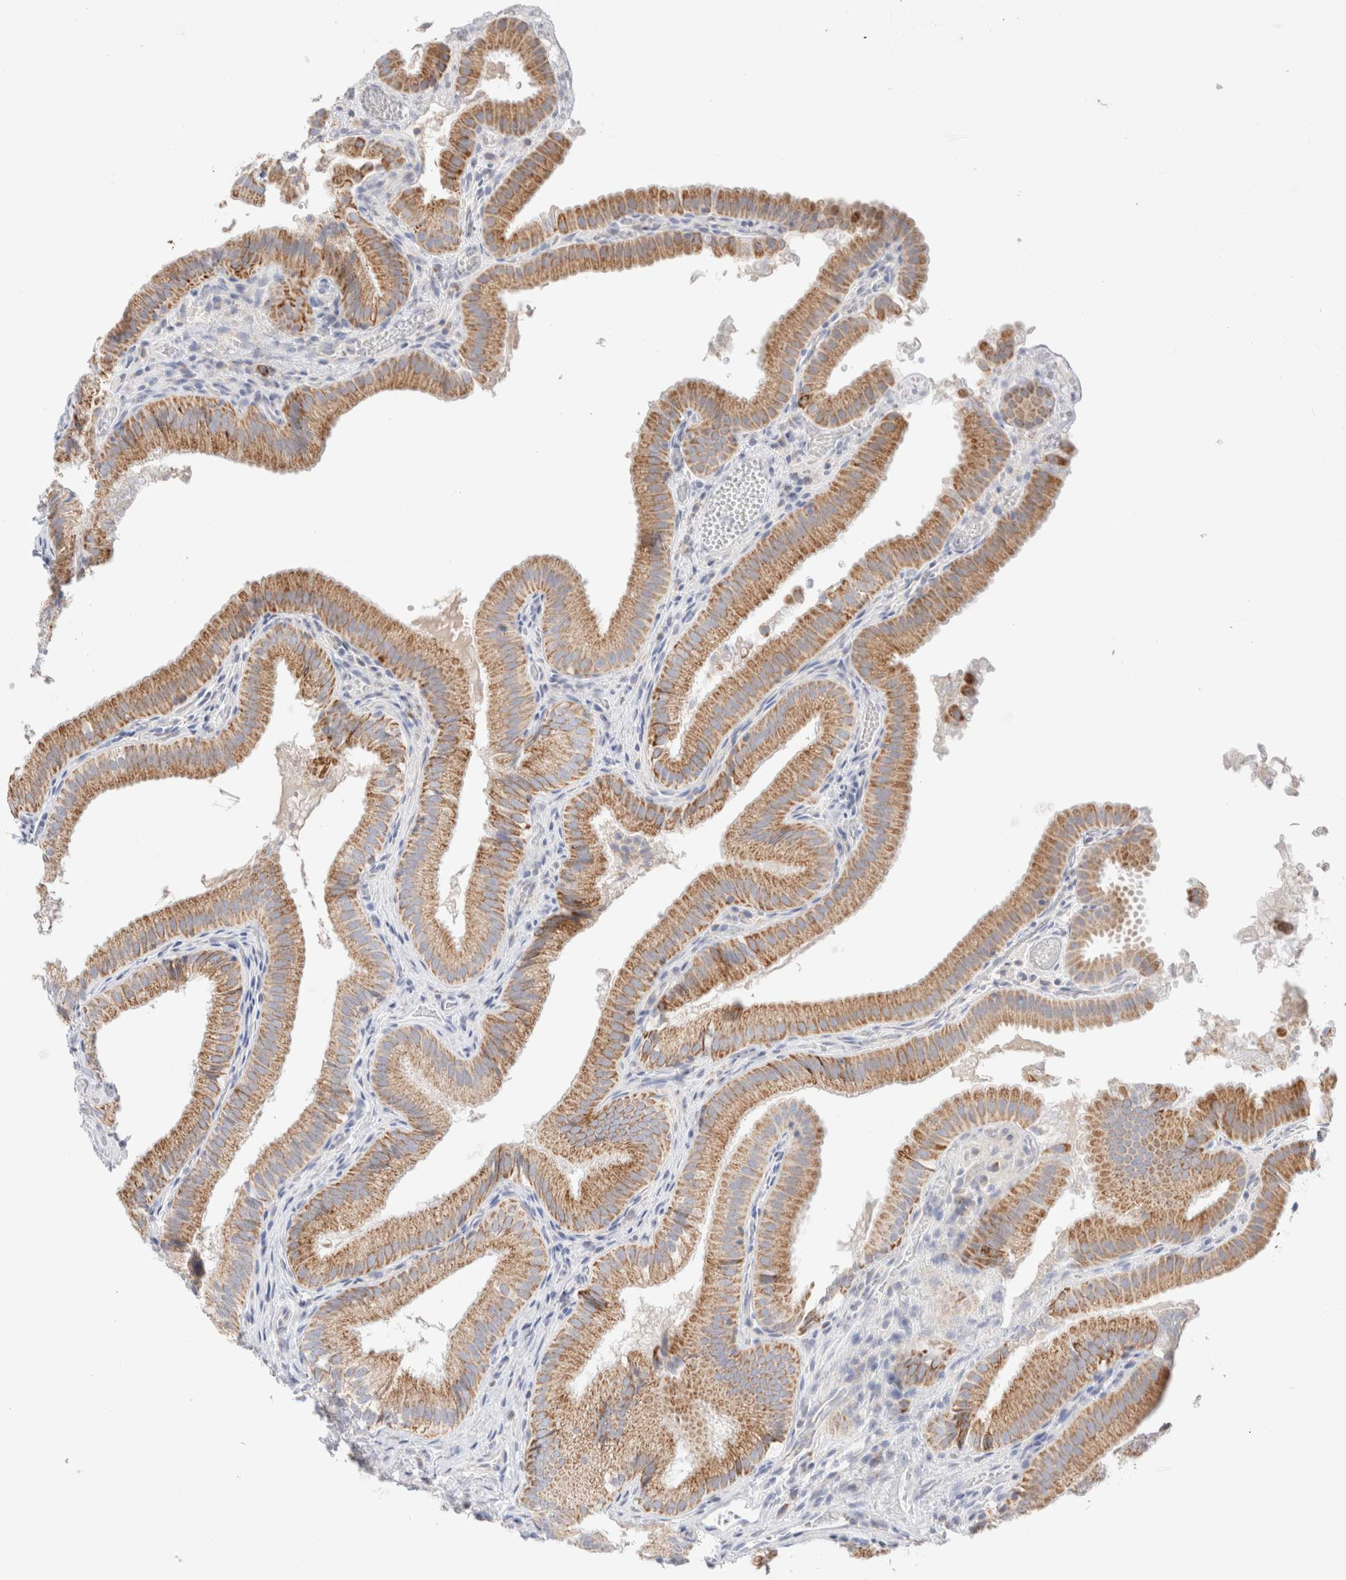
{"staining": {"intensity": "moderate", "quantity": ">75%", "location": "cytoplasmic/membranous"}, "tissue": "gallbladder", "cell_type": "Glandular cells", "image_type": "normal", "snomed": [{"axis": "morphology", "description": "Normal tissue, NOS"}, {"axis": "topography", "description": "Gallbladder"}], "caption": "Glandular cells reveal moderate cytoplasmic/membranous expression in about >75% of cells in normal gallbladder.", "gene": "ATP6V1C1", "patient": {"sex": "female", "age": 30}}